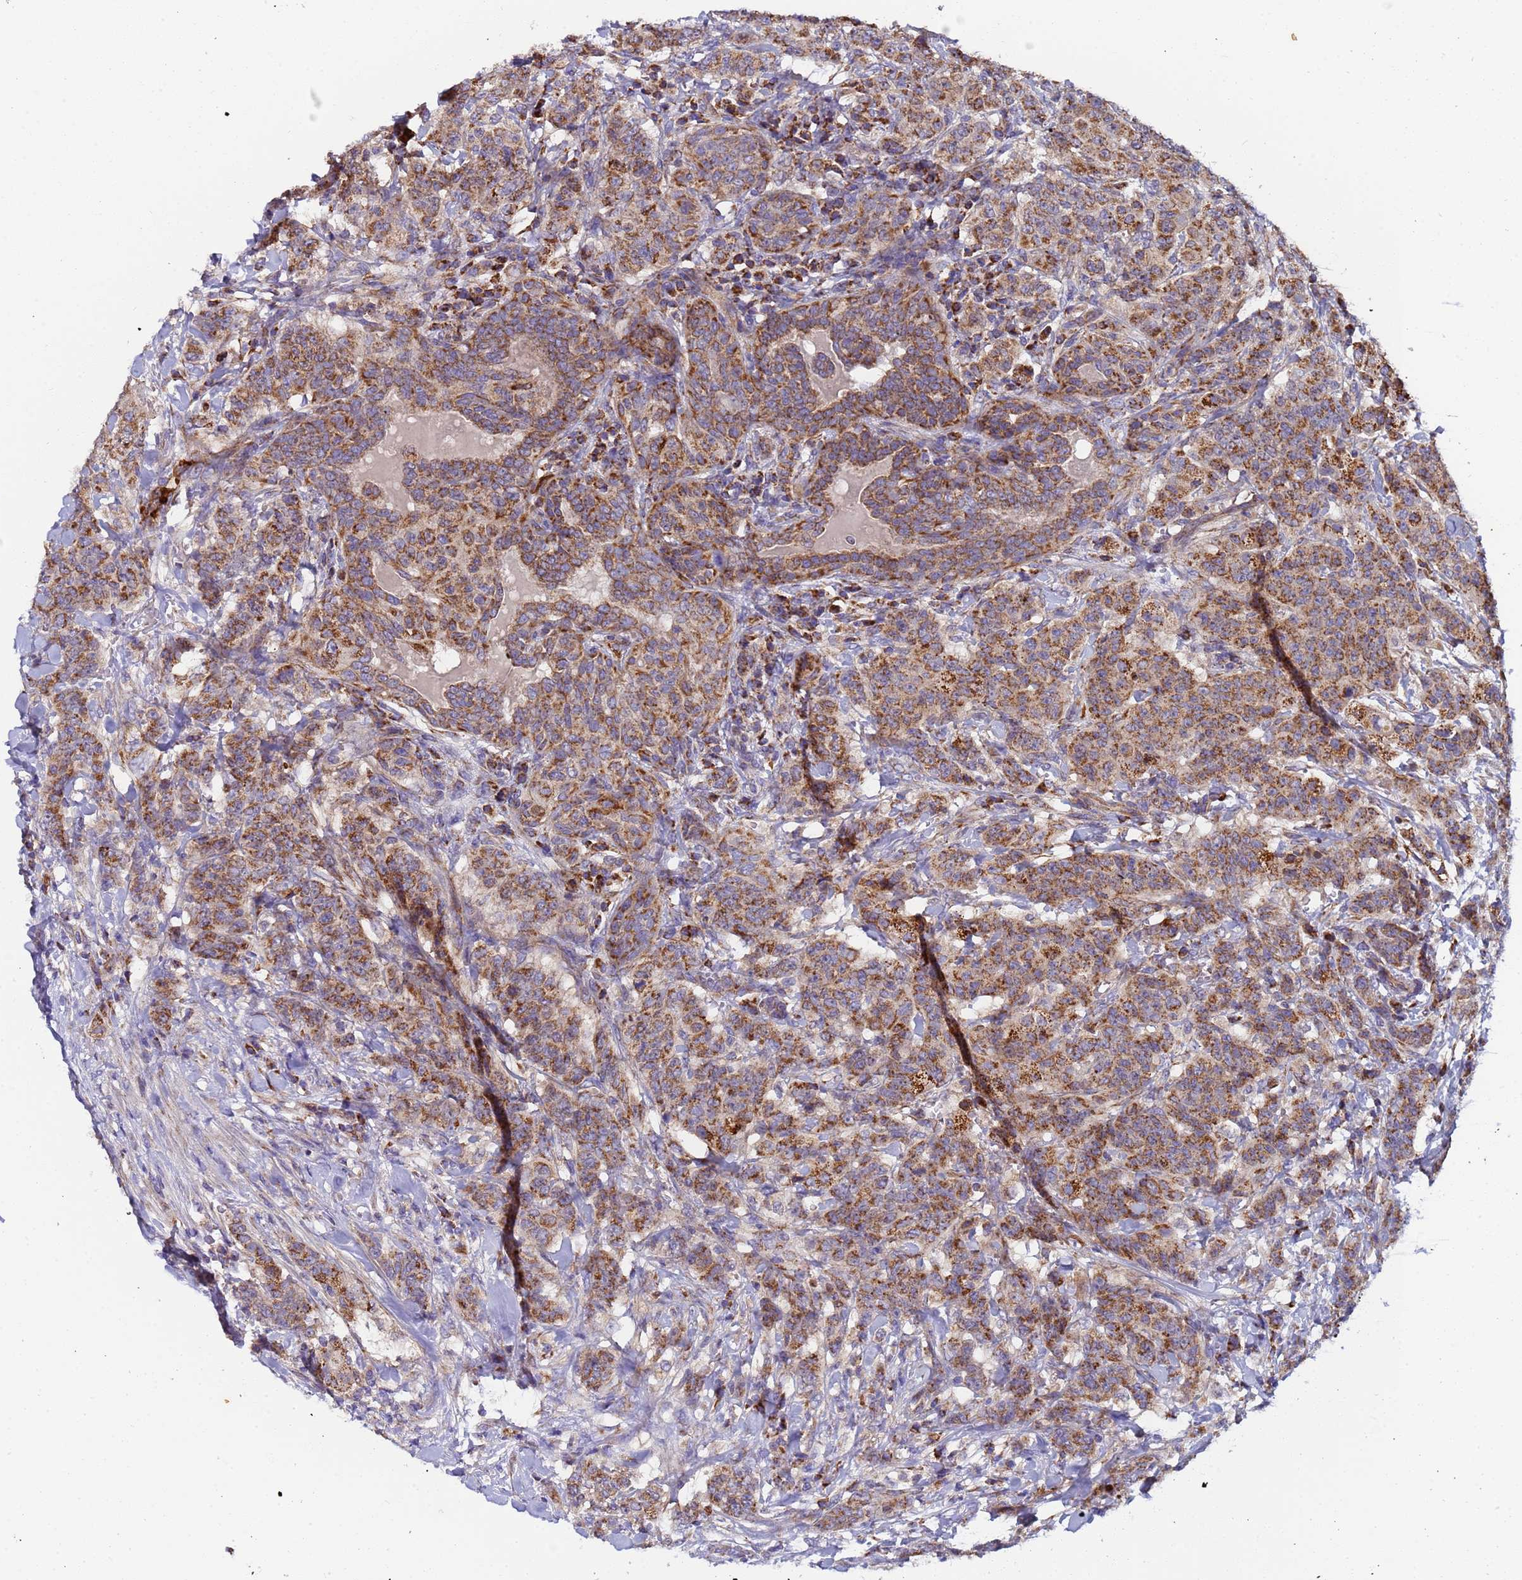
{"staining": {"intensity": "moderate", "quantity": ">75%", "location": "cytoplasmic/membranous"}, "tissue": "breast cancer", "cell_type": "Tumor cells", "image_type": "cancer", "snomed": [{"axis": "morphology", "description": "Duct carcinoma"}, {"axis": "topography", "description": "Breast"}], "caption": "The image demonstrates immunohistochemical staining of breast cancer (intraductal carcinoma). There is moderate cytoplasmic/membranous staining is seen in about >75% of tumor cells.", "gene": "TMEM126A", "patient": {"sex": "female", "age": 40}}